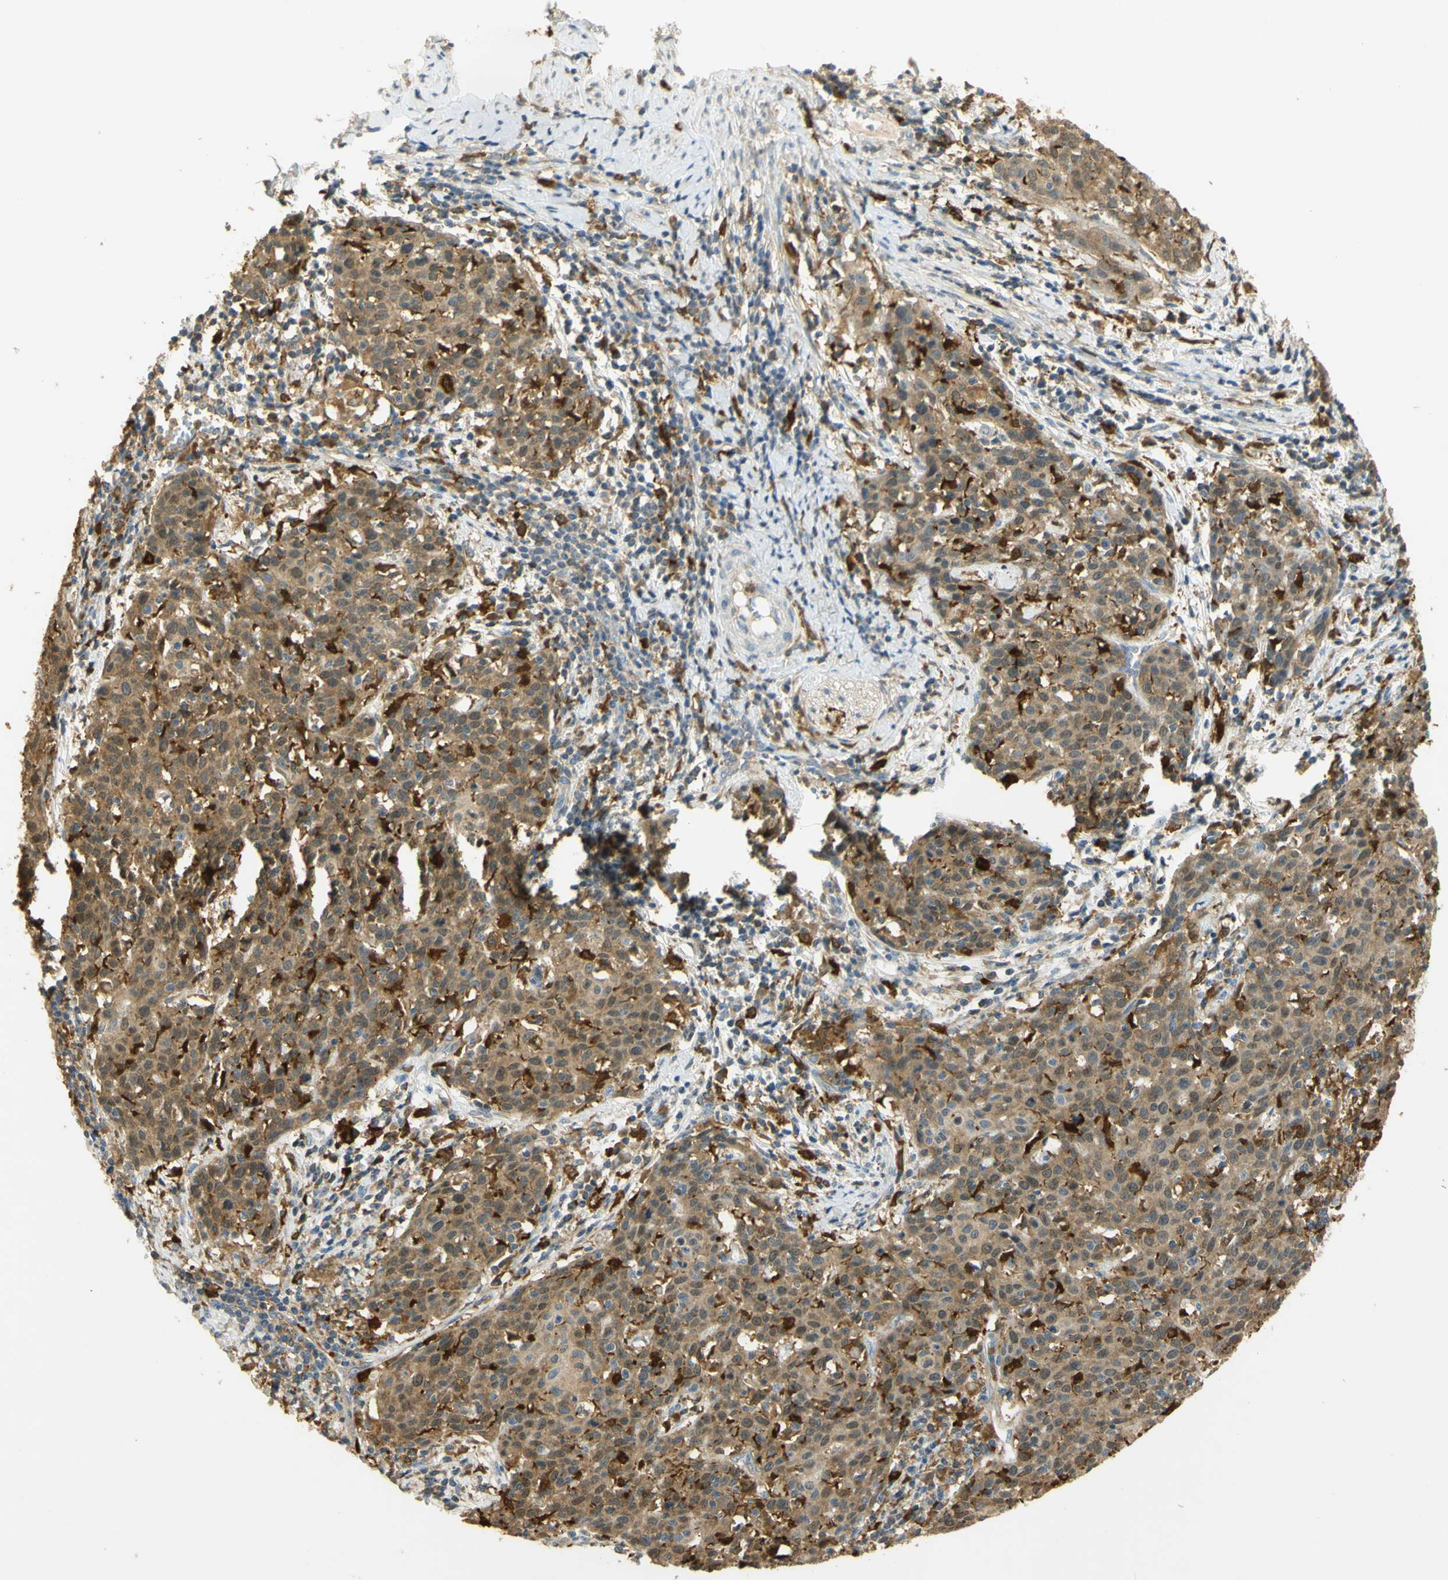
{"staining": {"intensity": "moderate", "quantity": ">75%", "location": "cytoplasmic/membranous"}, "tissue": "cervical cancer", "cell_type": "Tumor cells", "image_type": "cancer", "snomed": [{"axis": "morphology", "description": "Squamous cell carcinoma, NOS"}, {"axis": "topography", "description": "Cervix"}], "caption": "Immunohistochemical staining of human cervical cancer (squamous cell carcinoma) exhibits medium levels of moderate cytoplasmic/membranous protein expression in approximately >75% of tumor cells. (brown staining indicates protein expression, while blue staining denotes nuclei).", "gene": "PAK1", "patient": {"sex": "female", "age": 38}}